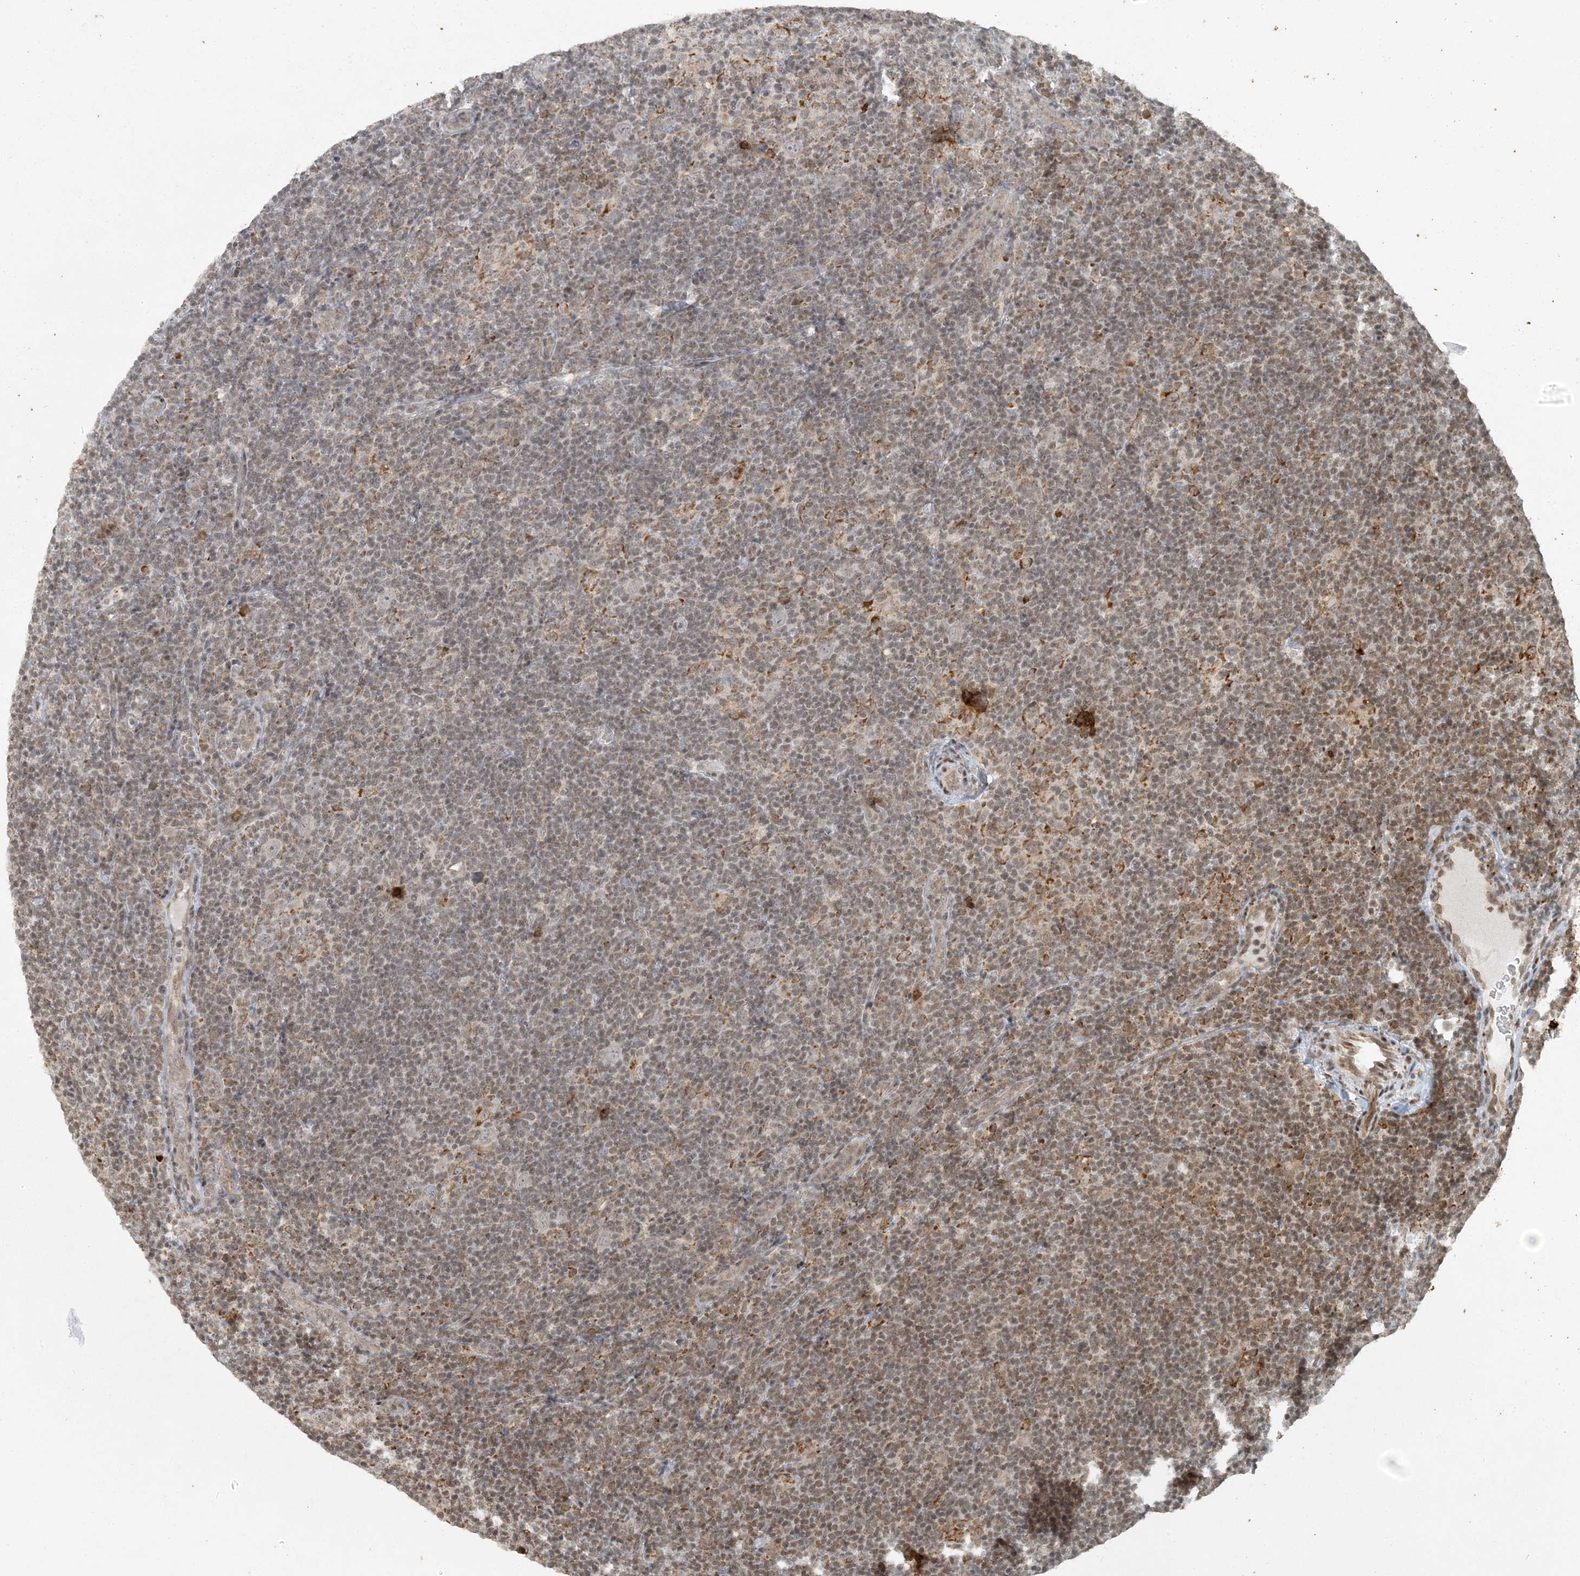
{"staining": {"intensity": "moderate", "quantity": "<25%", "location": "cytoplasmic/membranous"}, "tissue": "lymphoma", "cell_type": "Tumor cells", "image_type": "cancer", "snomed": [{"axis": "morphology", "description": "Hodgkin's disease, NOS"}, {"axis": "topography", "description": "Lymph node"}], "caption": "Immunohistochemical staining of Hodgkin's disease displays low levels of moderate cytoplasmic/membranous expression in about <25% of tumor cells.", "gene": "AK9", "patient": {"sex": "female", "age": 57}}